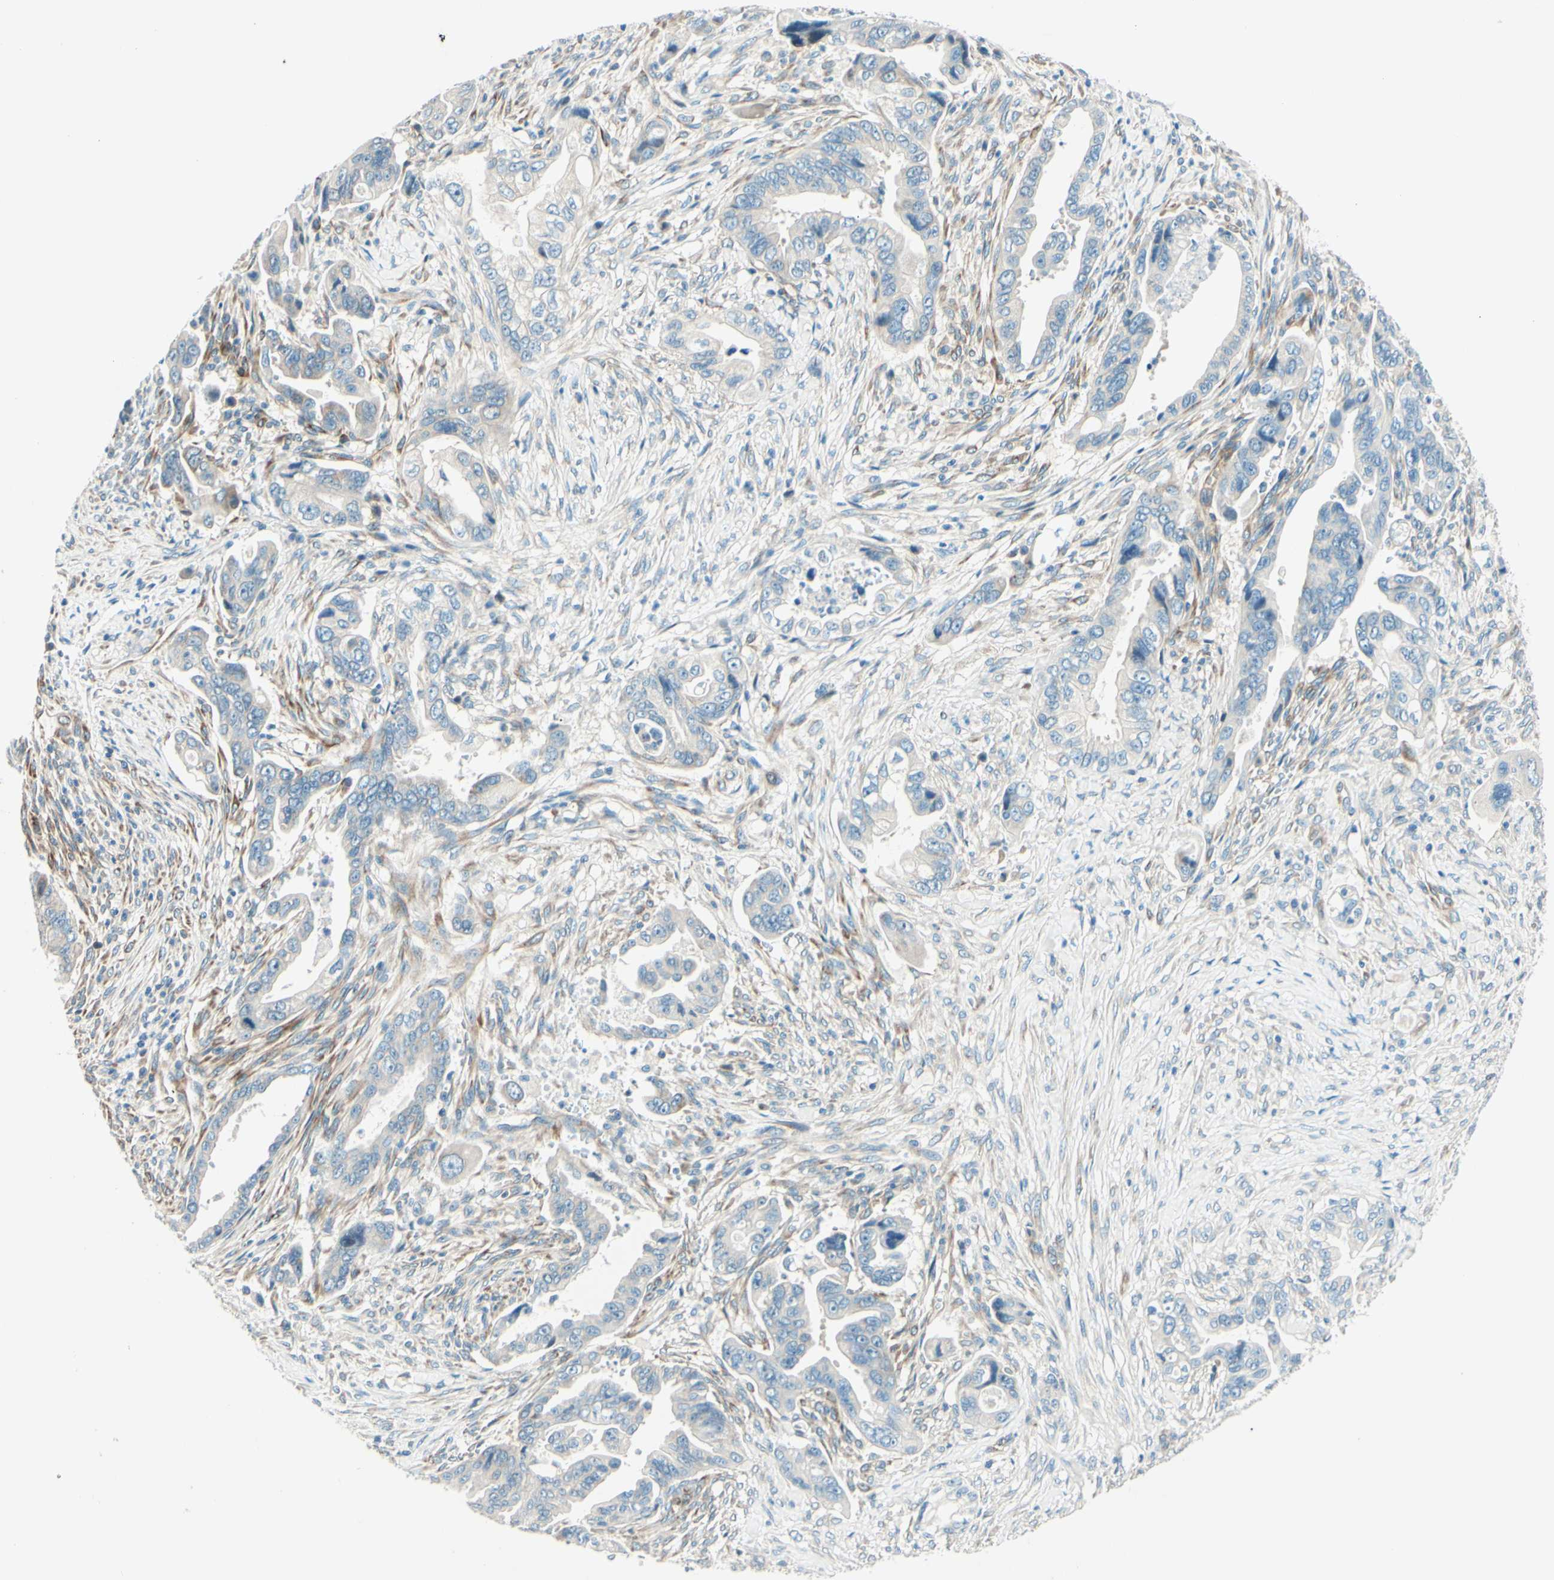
{"staining": {"intensity": "weak", "quantity": "<25%", "location": "cytoplasmic/membranous"}, "tissue": "pancreatic cancer", "cell_type": "Tumor cells", "image_type": "cancer", "snomed": [{"axis": "morphology", "description": "Adenocarcinoma, NOS"}, {"axis": "topography", "description": "Pancreas"}], "caption": "A high-resolution micrograph shows immunohistochemistry (IHC) staining of pancreatic cancer, which shows no significant staining in tumor cells.", "gene": "TAOK2", "patient": {"sex": "male", "age": 70}}